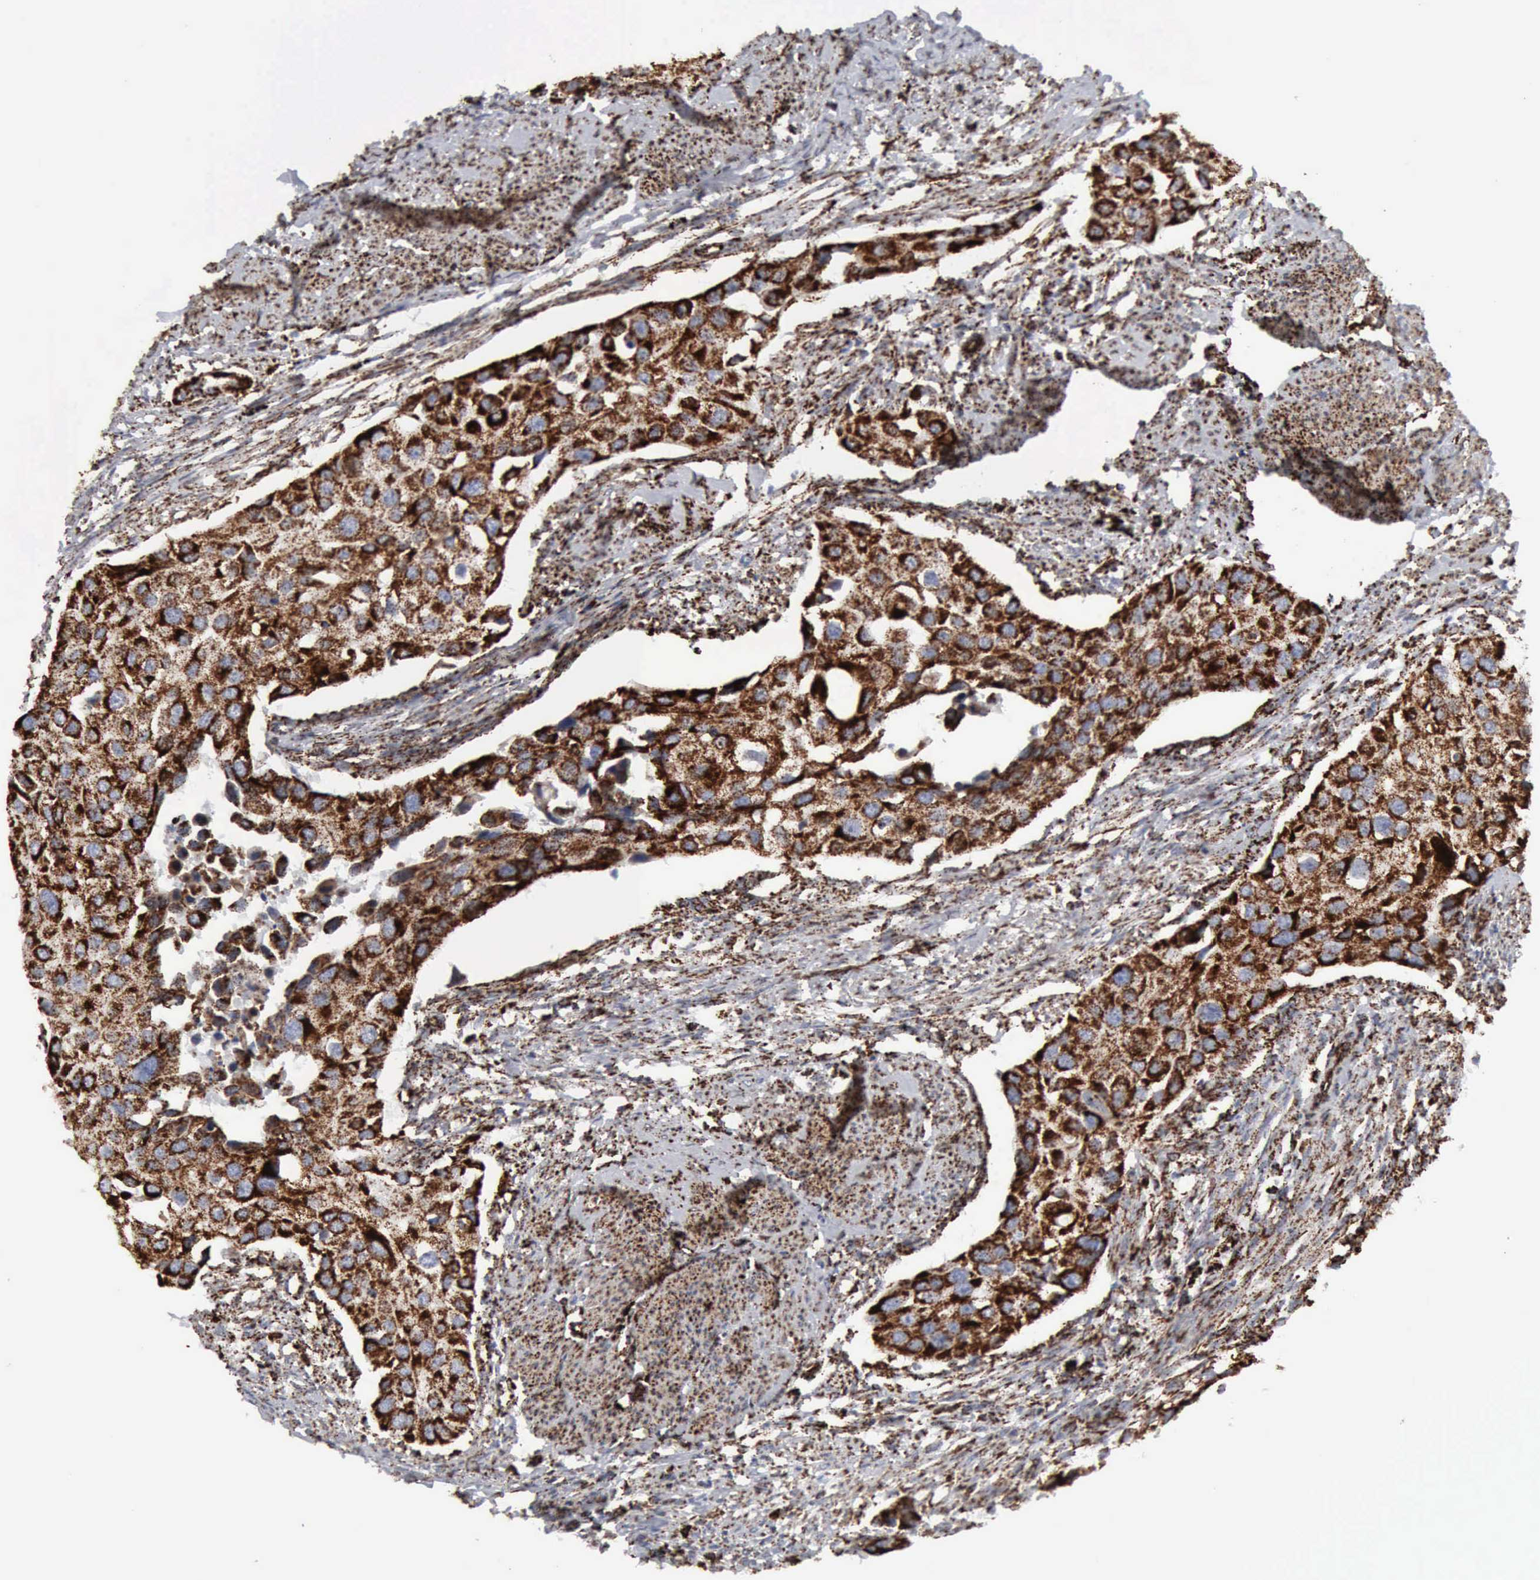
{"staining": {"intensity": "strong", "quantity": ">75%", "location": "cytoplasmic/membranous"}, "tissue": "urothelial cancer", "cell_type": "Tumor cells", "image_type": "cancer", "snomed": [{"axis": "morphology", "description": "Urothelial carcinoma, High grade"}, {"axis": "topography", "description": "Urinary bladder"}], "caption": "Tumor cells demonstrate strong cytoplasmic/membranous expression in about >75% of cells in high-grade urothelial carcinoma. The staining is performed using DAB brown chromogen to label protein expression. The nuclei are counter-stained blue using hematoxylin.", "gene": "ACO2", "patient": {"sex": "male", "age": 55}}